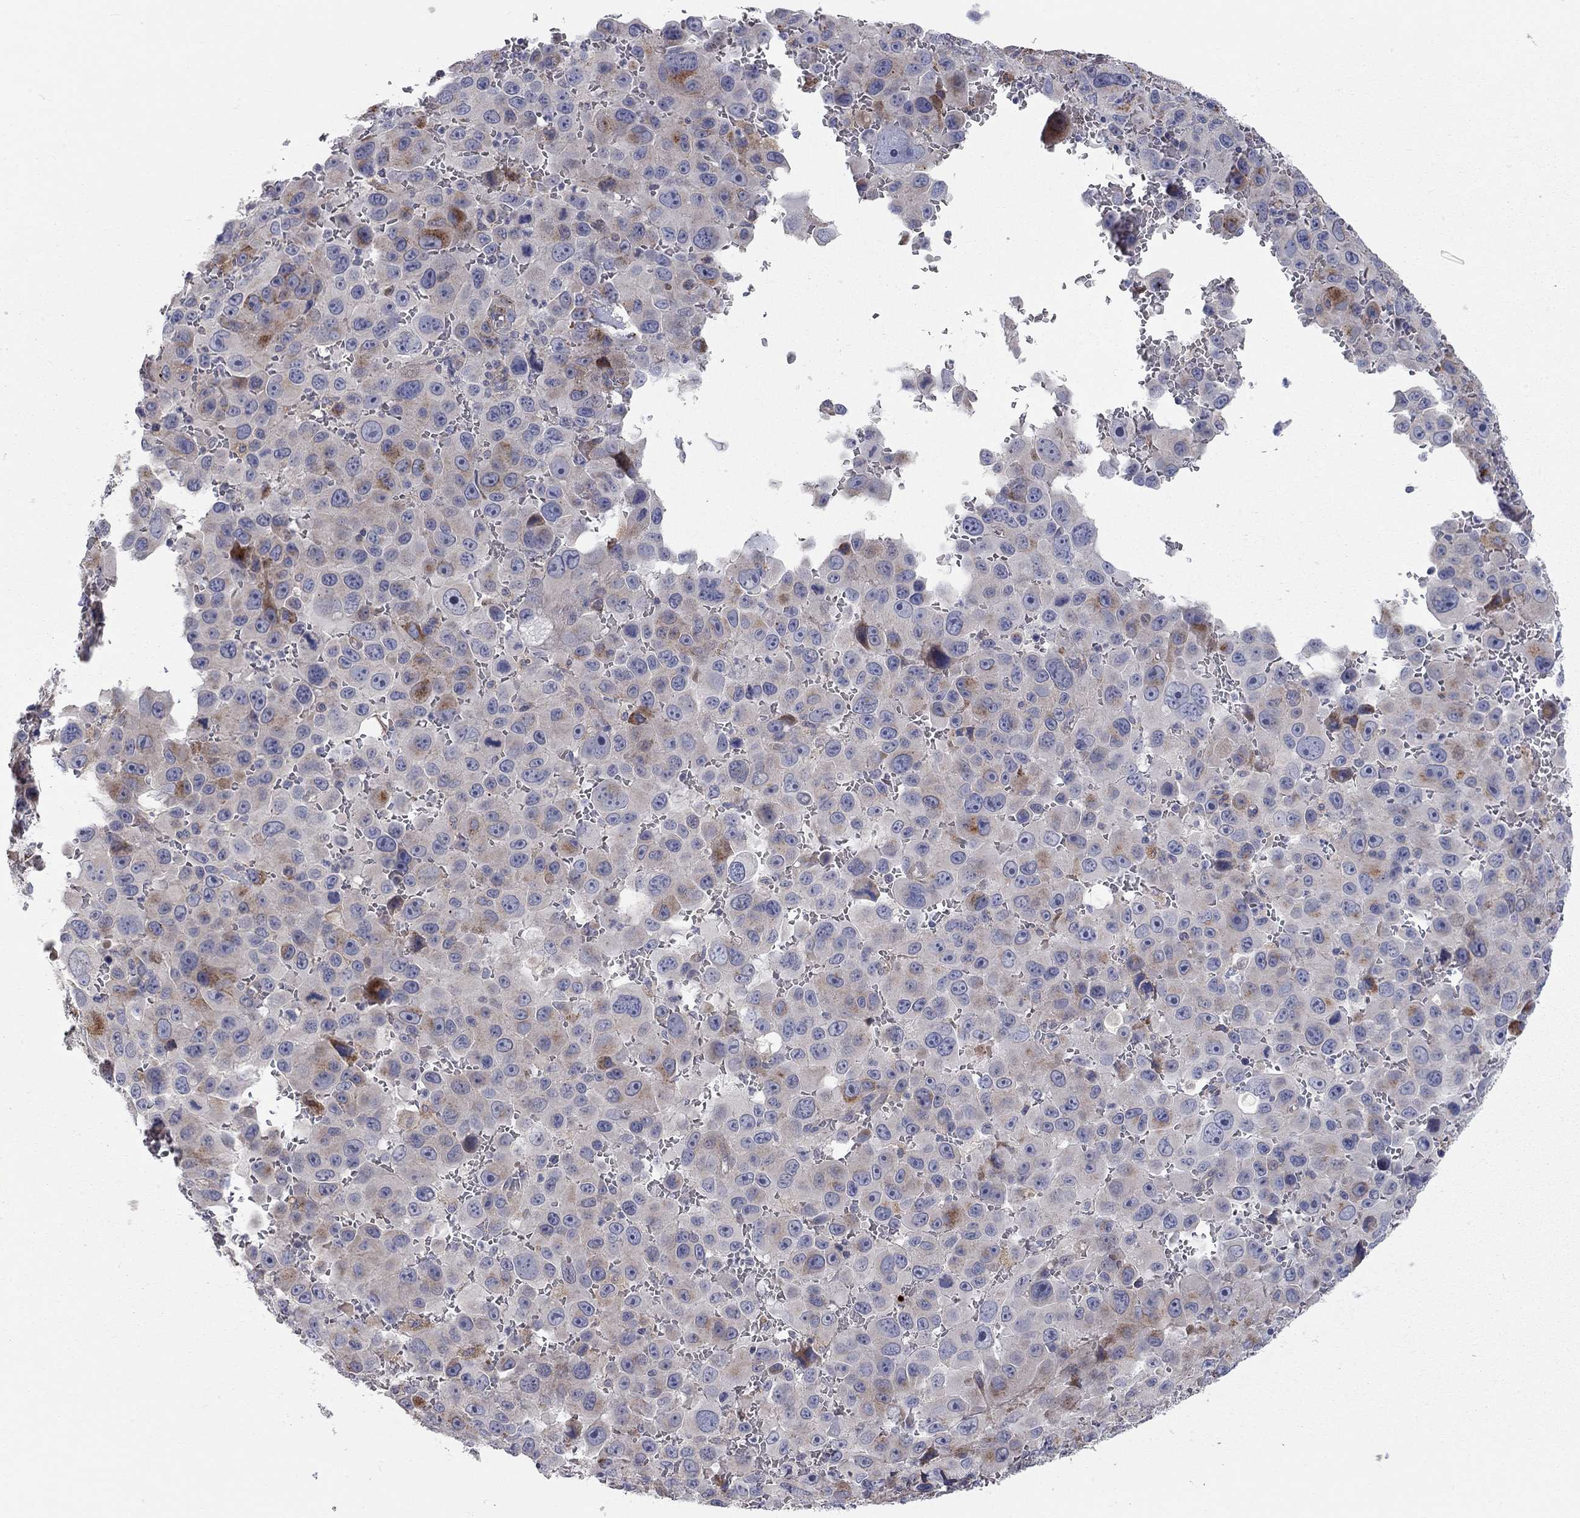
{"staining": {"intensity": "moderate", "quantity": "<25%", "location": "cytoplasmic/membranous"}, "tissue": "melanoma", "cell_type": "Tumor cells", "image_type": "cancer", "snomed": [{"axis": "morphology", "description": "Malignant melanoma, NOS"}, {"axis": "topography", "description": "Skin"}], "caption": "Immunohistochemistry (IHC) staining of malignant melanoma, which shows low levels of moderate cytoplasmic/membranous positivity in about <25% of tumor cells indicating moderate cytoplasmic/membranous protein positivity. The staining was performed using DAB (brown) for protein detection and nuclei were counterstained in hematoxylin (blue).", "gene": "KANSL1L", "patient": {"sex": "female", "age": 91}}